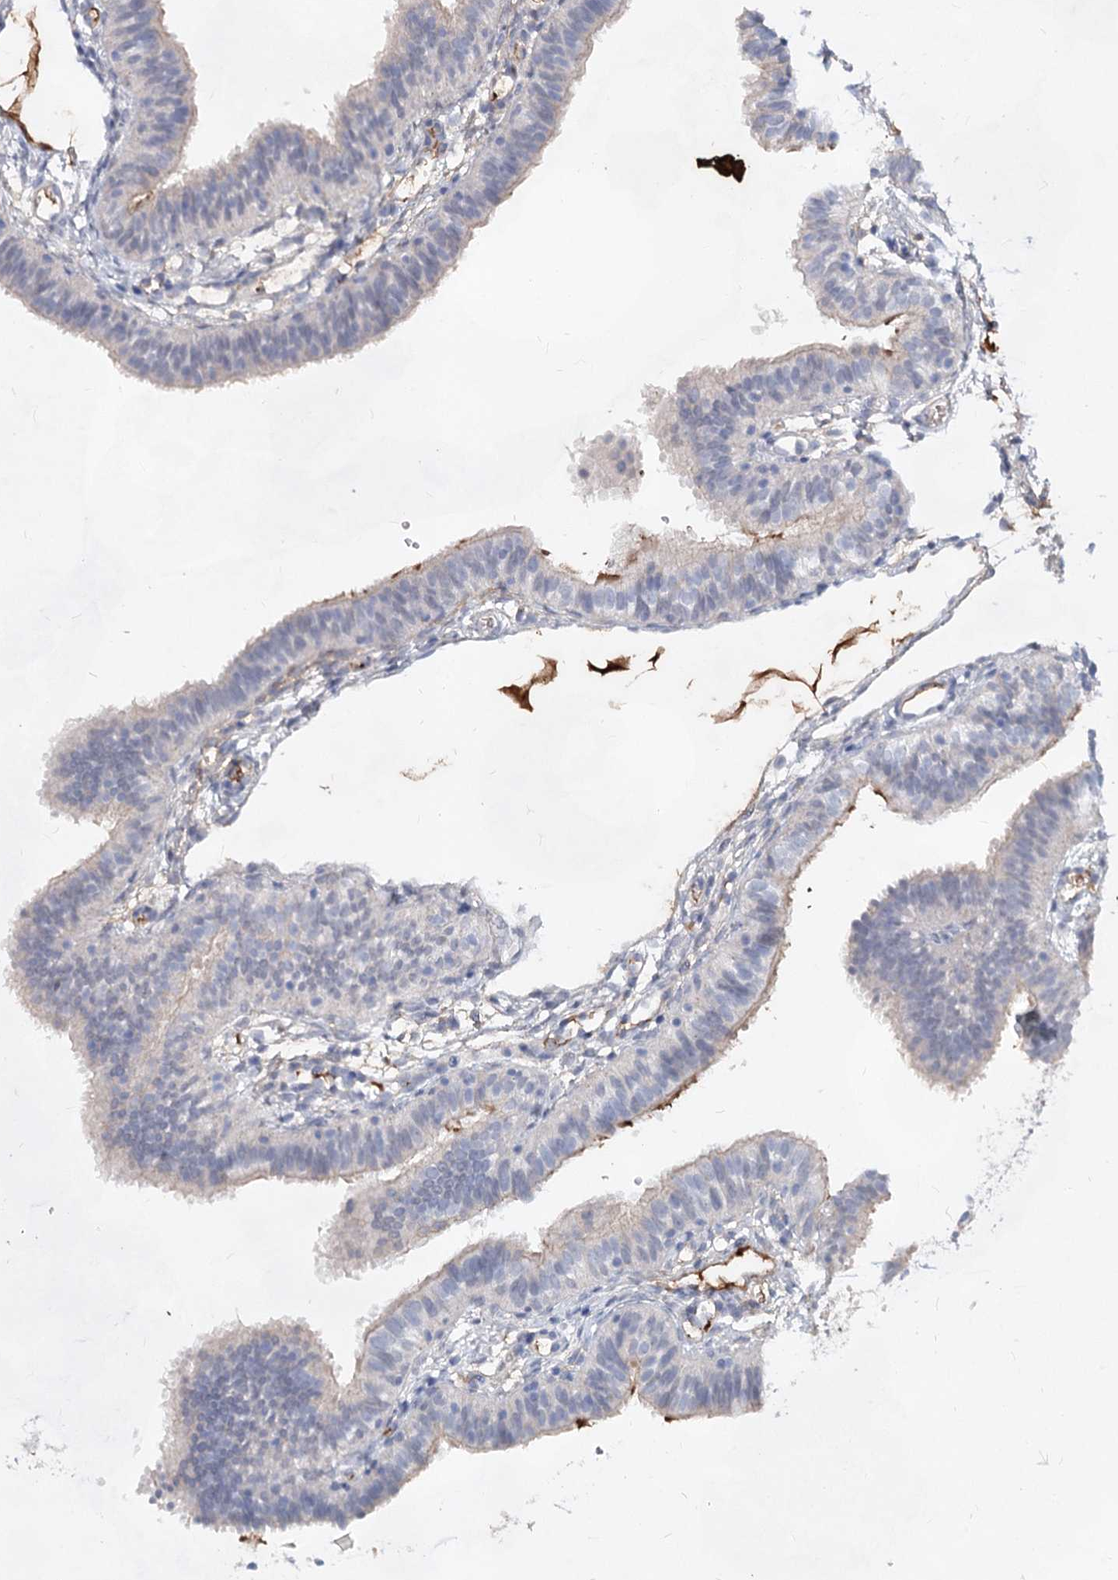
{"staining": {"intensity": "negative", "quantity": "none", "location": "none"}, "tissue": "fallopian tube", "cell_type": "Glandular cells", "image_type": "normal", "snomed": [{"axis": "morphology", "description": "Normal tissue, NOS"}, {"axis": "topography", "description": "Fallopian tube"}], "caption": "Immunohistochemistry (IHC) image of benign fallopian tube: human fallopian tube stained with DAB (3,3'-diaminobenzidine) demonstrates no significant protein expression in glandular cells. (Immunohistochemistry, brightfield microscopy, high magnification).", "gene": "TASOR2", "patient": {"sex": "female", "age": 35}}